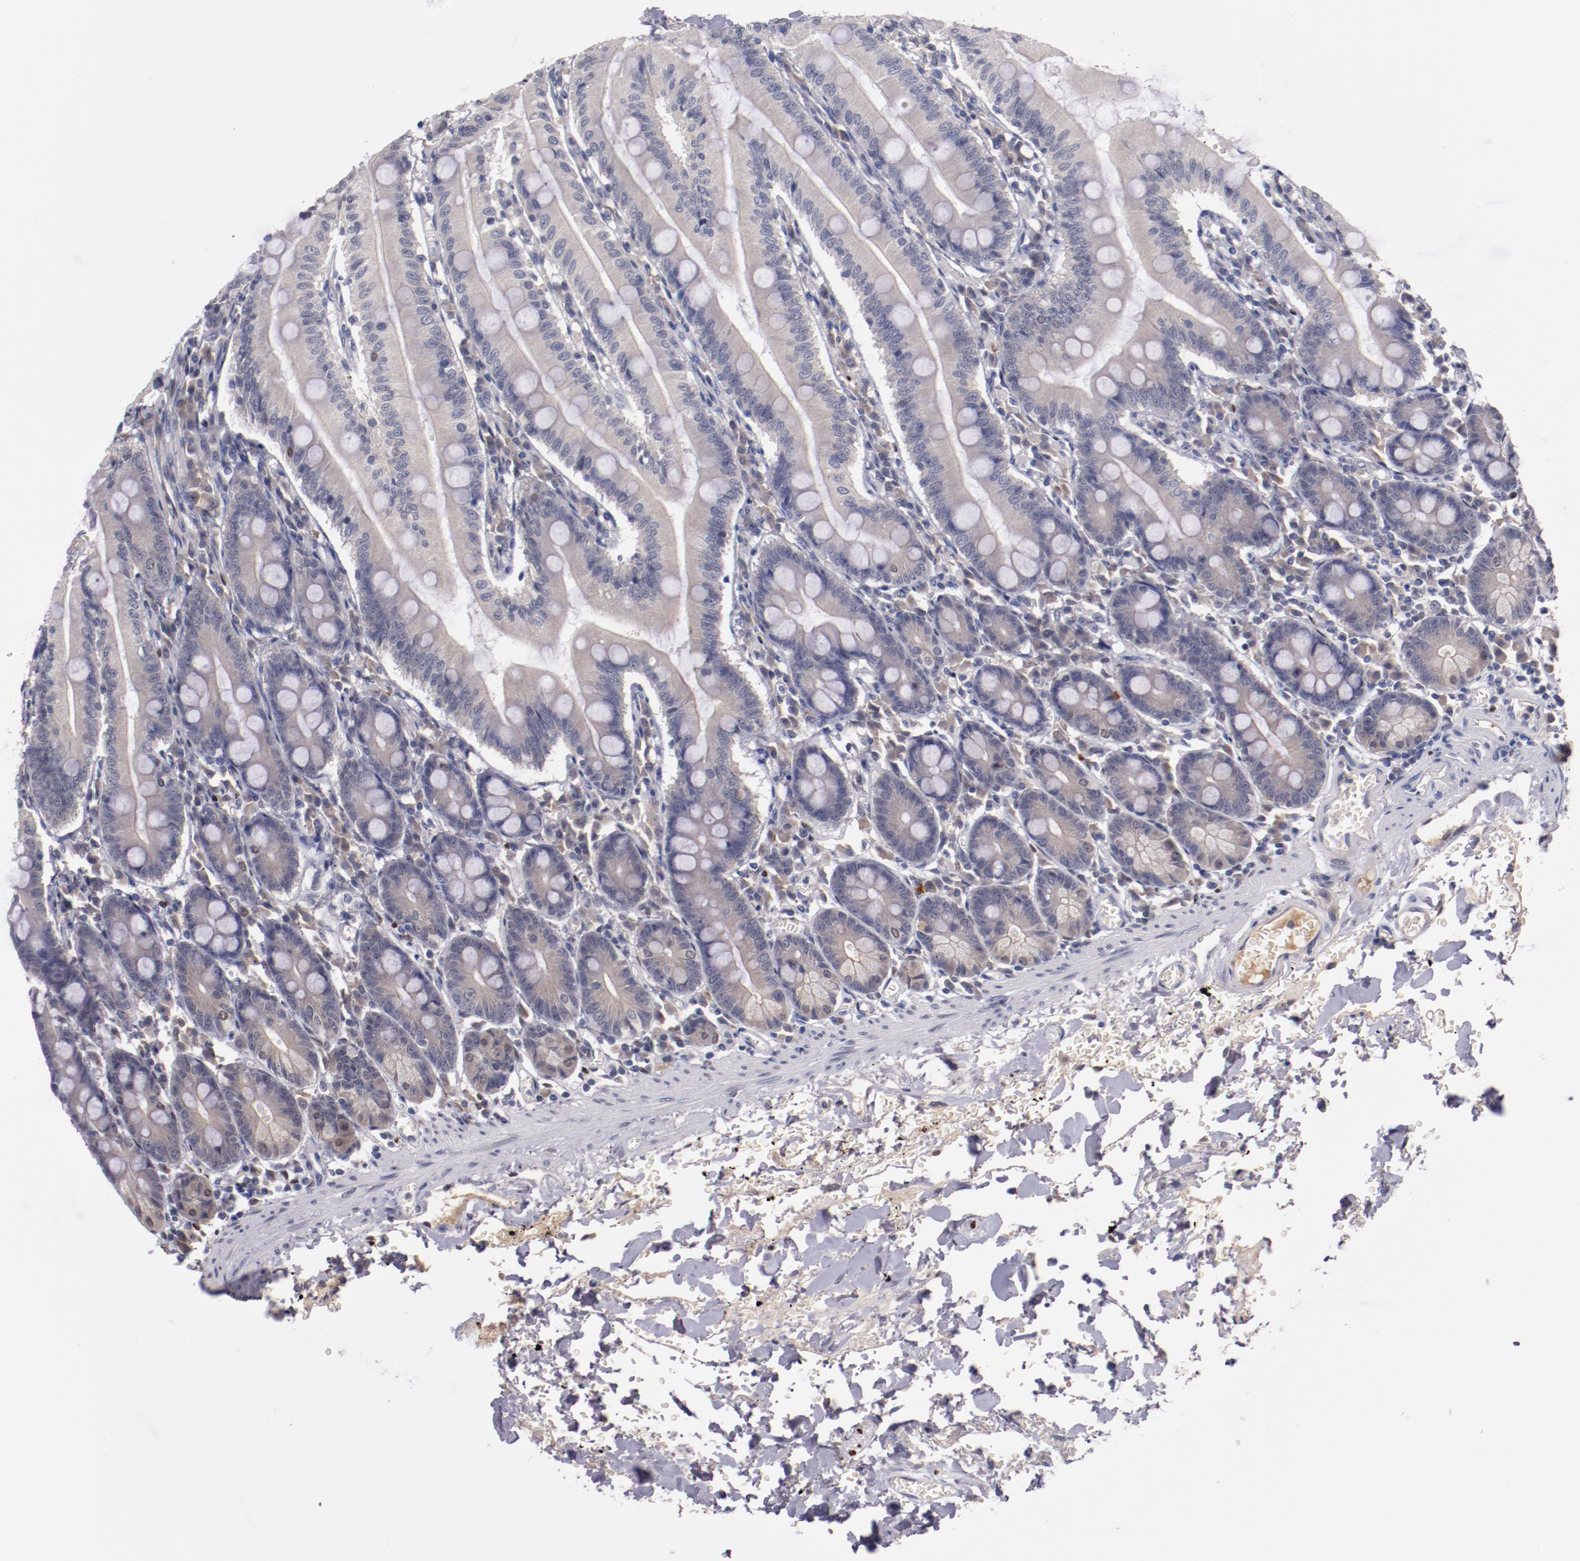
{"staining": {"intensity": "weak", "quantity": ">75%", "location": "cytoplasmic/membranous"}, "tissue": "small intestine", "cell_type": "Glandular cells", "image_type": "normal", "snomed": [{"axis": "morphology", "description": "Normal tissue, NOS"}, {"axis": "topography", "description": "Small intestine"}], "caption": "Brown immunohistochemical staining in unremarkable human small intestine displays weak cytoplasmic/membranous staining in about >75% of glandular cells. The protein of interest is shown in brown color, while the nuclei are stained blue.", "gene": "FAM81A", "patient": {"sex": "male", "age": 71}}